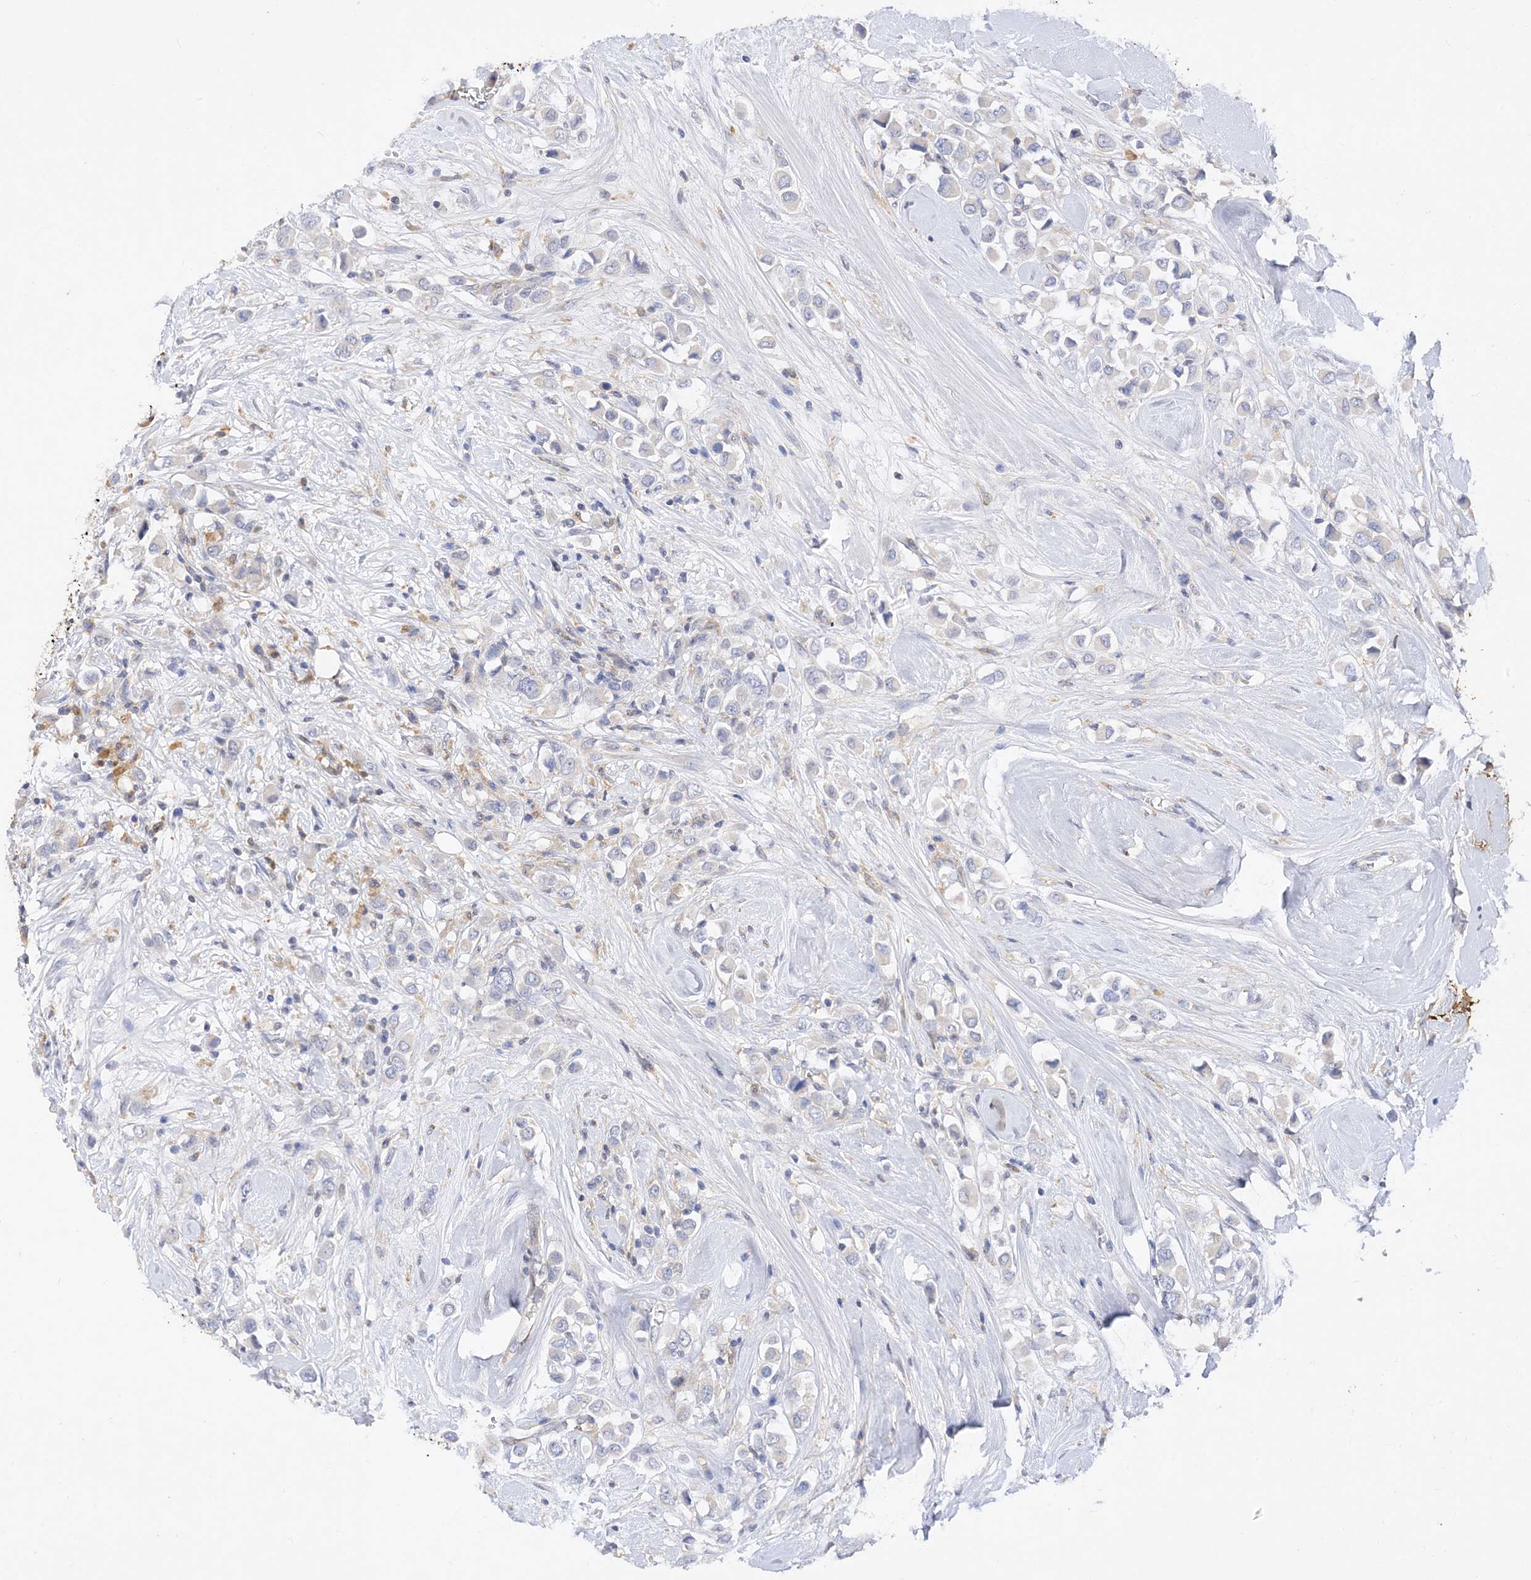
{"staining": {"intensity": "negative", "quantity": "none", "location": "none"}, "tissue": "breast cancer", "cell_type": "Tumor cells", "image_type": "cancer", "snomed": [{"axis": "morphology", "description": "Duct carcinoma"}, {"axis": "topography", "description": "Breast"}], "caption": "Tumor cells show no significant staining in breast intraductal carcinoma.", "gene": "ARV1", "patient": {"sex": "female", "age": 61}}